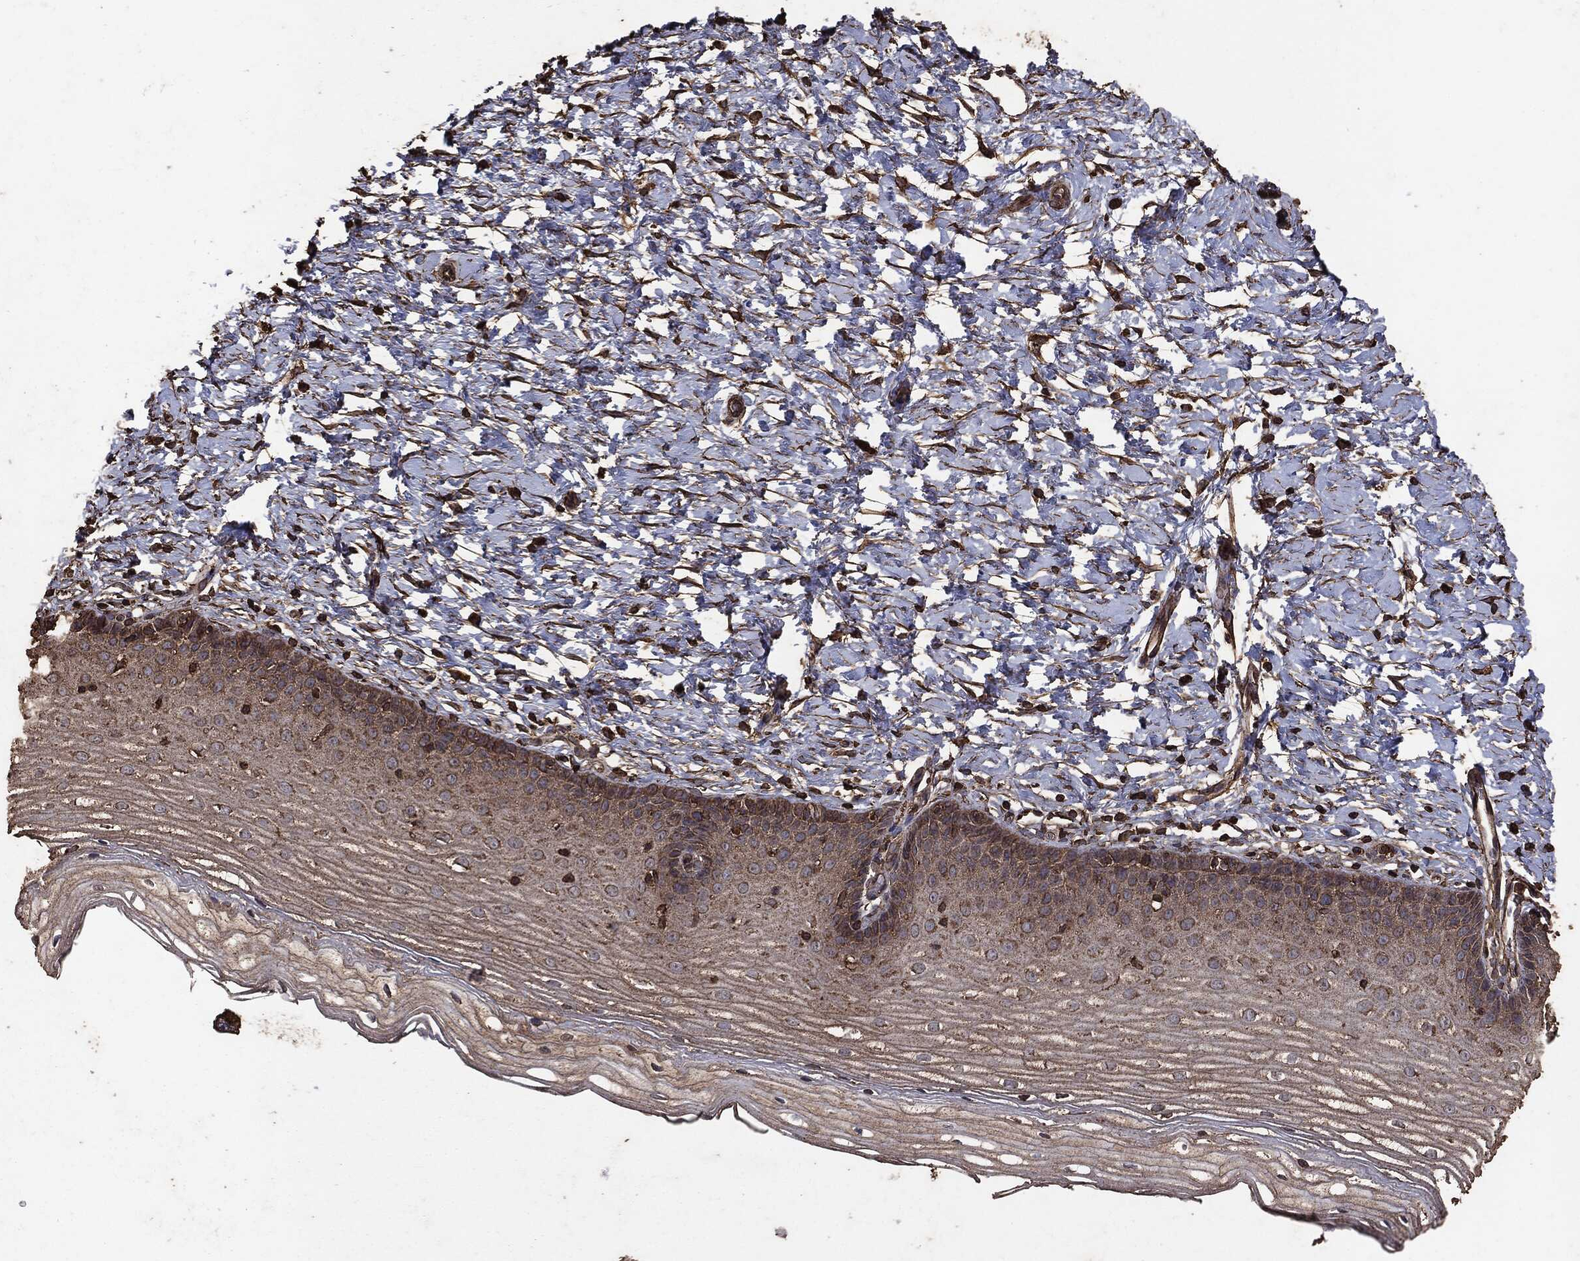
{"staining": {"intensity": "moderate", "quantity": "25%-75%", "location": "cytoplasmic/membranous"}, "tissue": "cervix", "cell_type": "Glandular cells", "image_type": "normal", "snomed": [{"axis": "morphology", "description": "Normal tissue, NOS"}, {"axis": "topography", "description": "Cervix"}], "caption": "A brown stain shows moderate cytoplasmic/membranous expression of a protein in glandular cells of benign cervix. Nuclei are stained in blue.", "gene": "MTOR", "patient": {"sex": "female", "age": 37}}